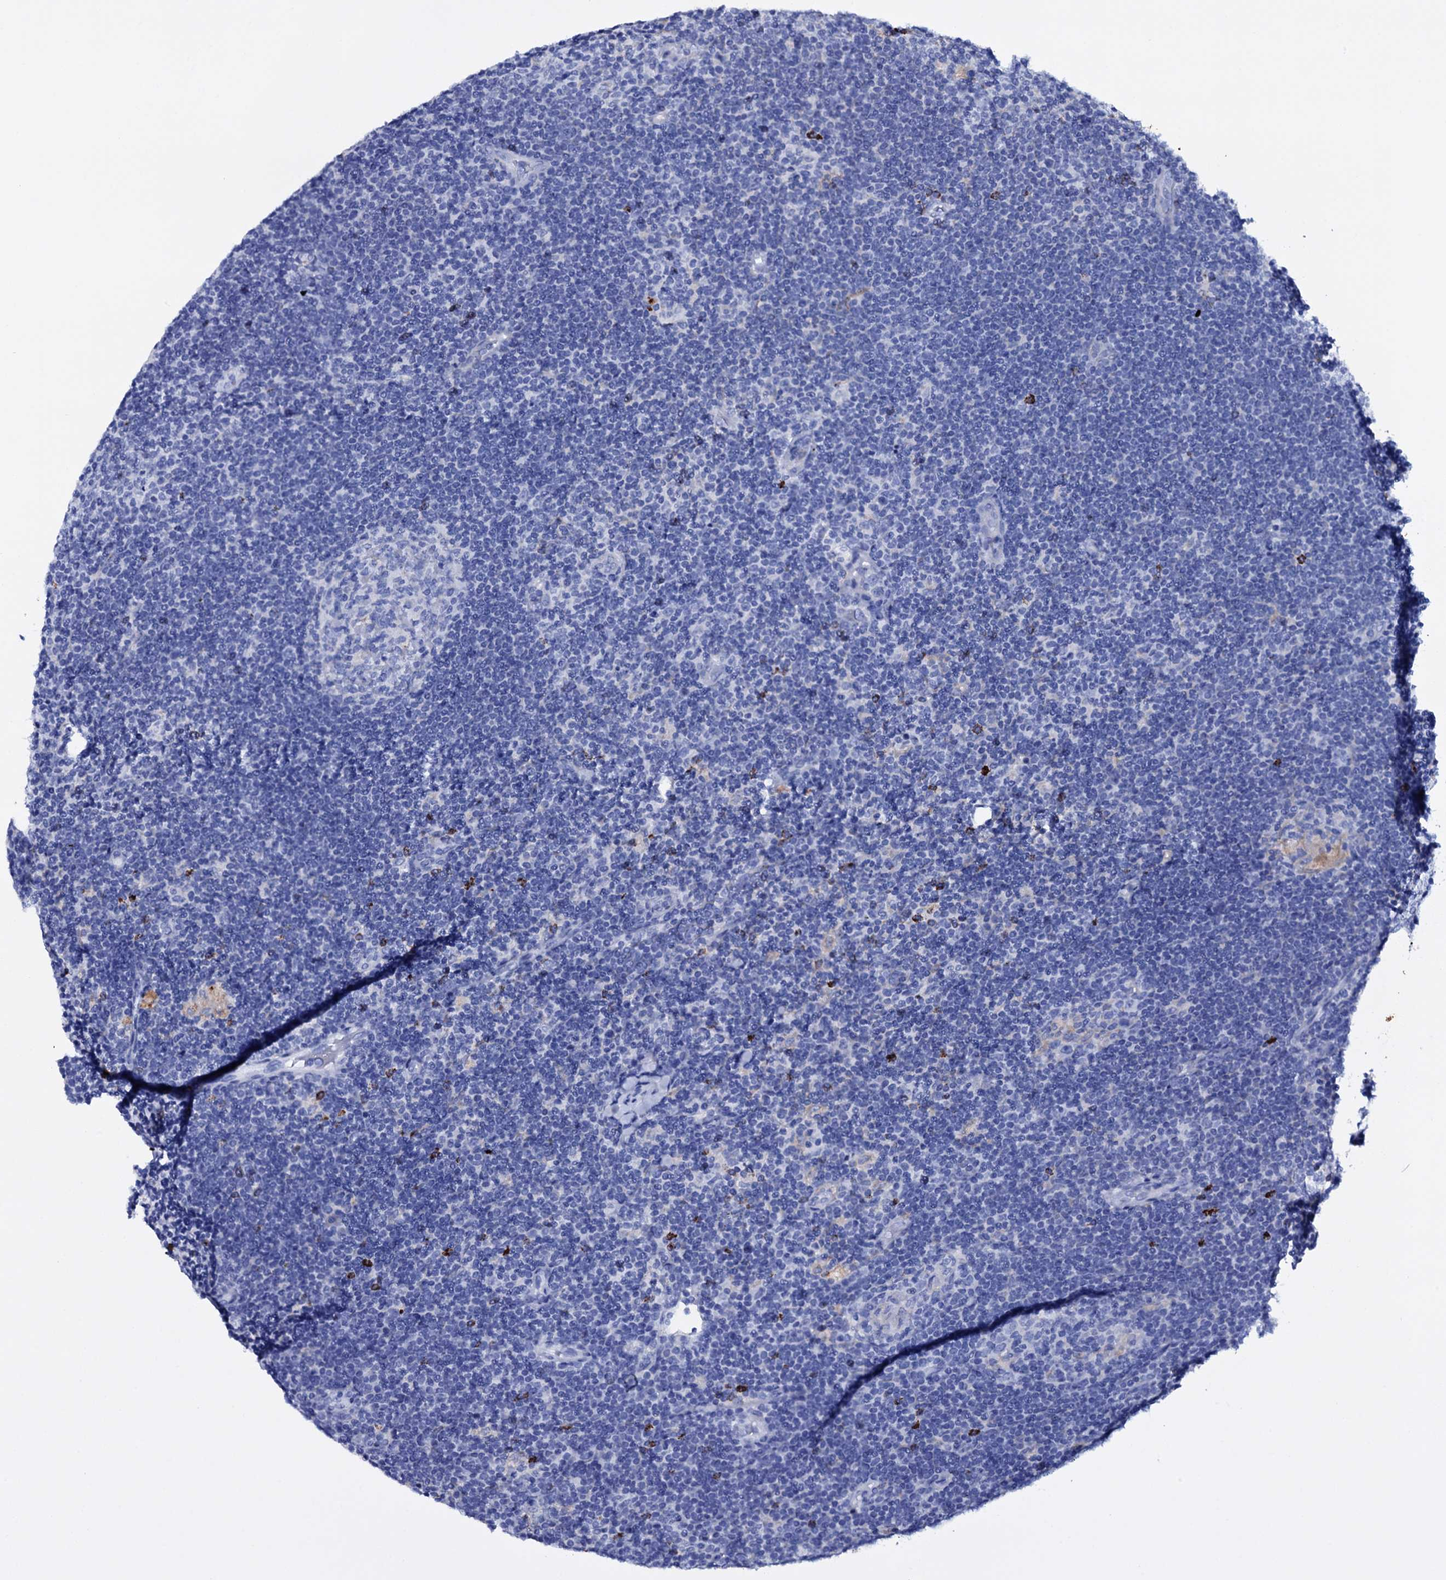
{"staining": {"intensity": "negative", "quantity": "none", "location": "none"}, "tissue": "lymphoma", "cell_type": "Tumor cells", "image_type": "cancer", "snomed": [{"axis": "morphology", "description": "Hodgkin's disease, NOS"}, {"axis": "topography", "description": "Lymph node"}], "caption": "This is a micrograph of immunohistochemistry staining of lymphoma, which shows no positivity in tumor cells. Nuclei are stained in blue.", "gene": "ITPRID2", "patient": {"sex": "female", "age": 57}}